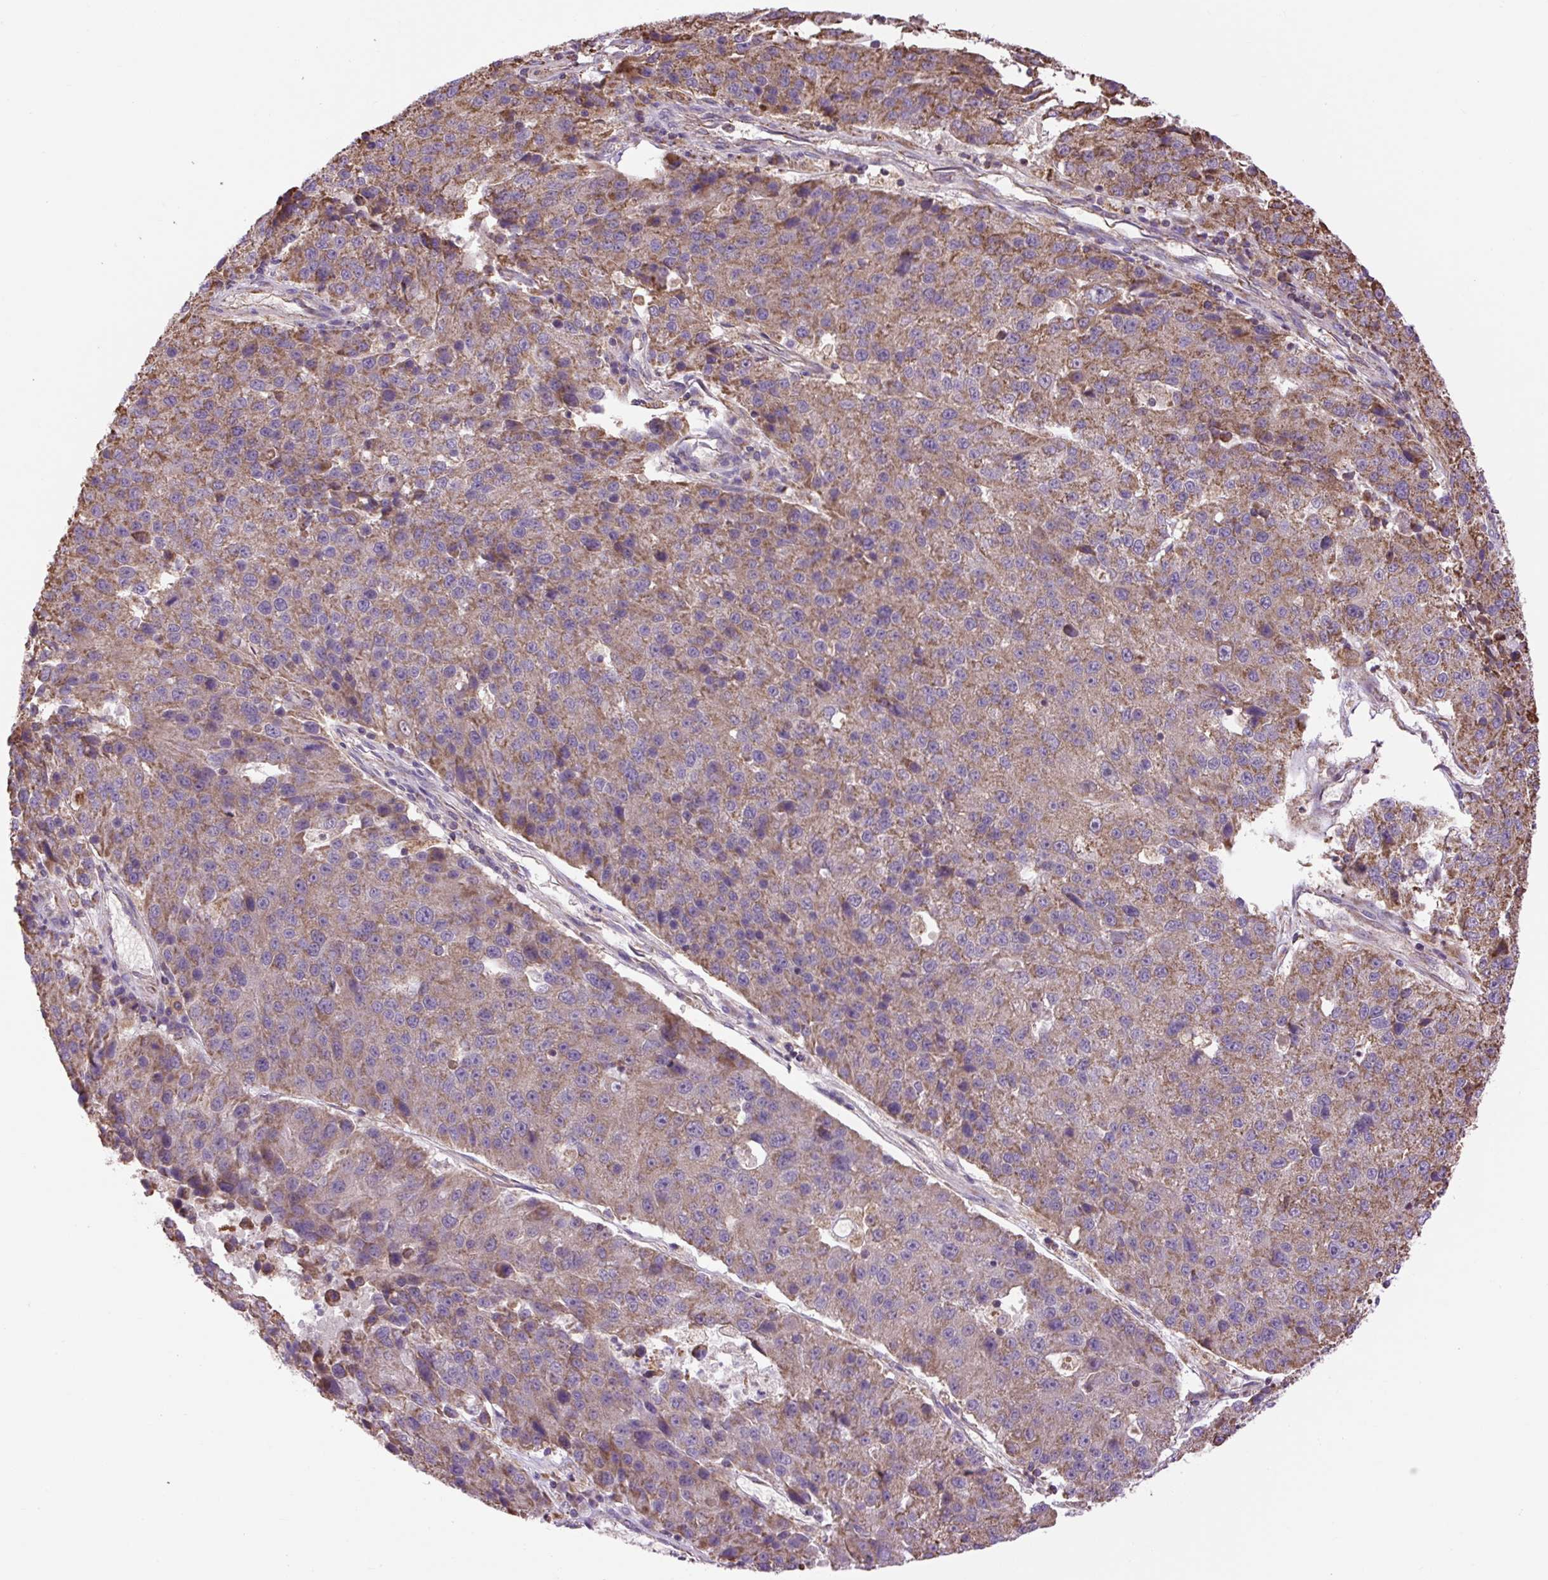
{"staining": {"intensity": "moderate", "quantity": ">75%", "location": "cytoplasmic/membranous"}, "tissue": "stomach cancer", "cell_type": "Tumor cells", "image_type": "cancer", "snomed": [{"axis": "morphology", "description": "Adenocarcinoma, NOS"}, {"axis": "topography", "description": "Stomach"}], "caption": "A brown stain labels moderate cytoplasmic/membranous positivity of a protein in human adenocarcinoma (stomach) tumor cells.", "gene": "PLCG1", "patient": {"sex": "male", "age": 71}}